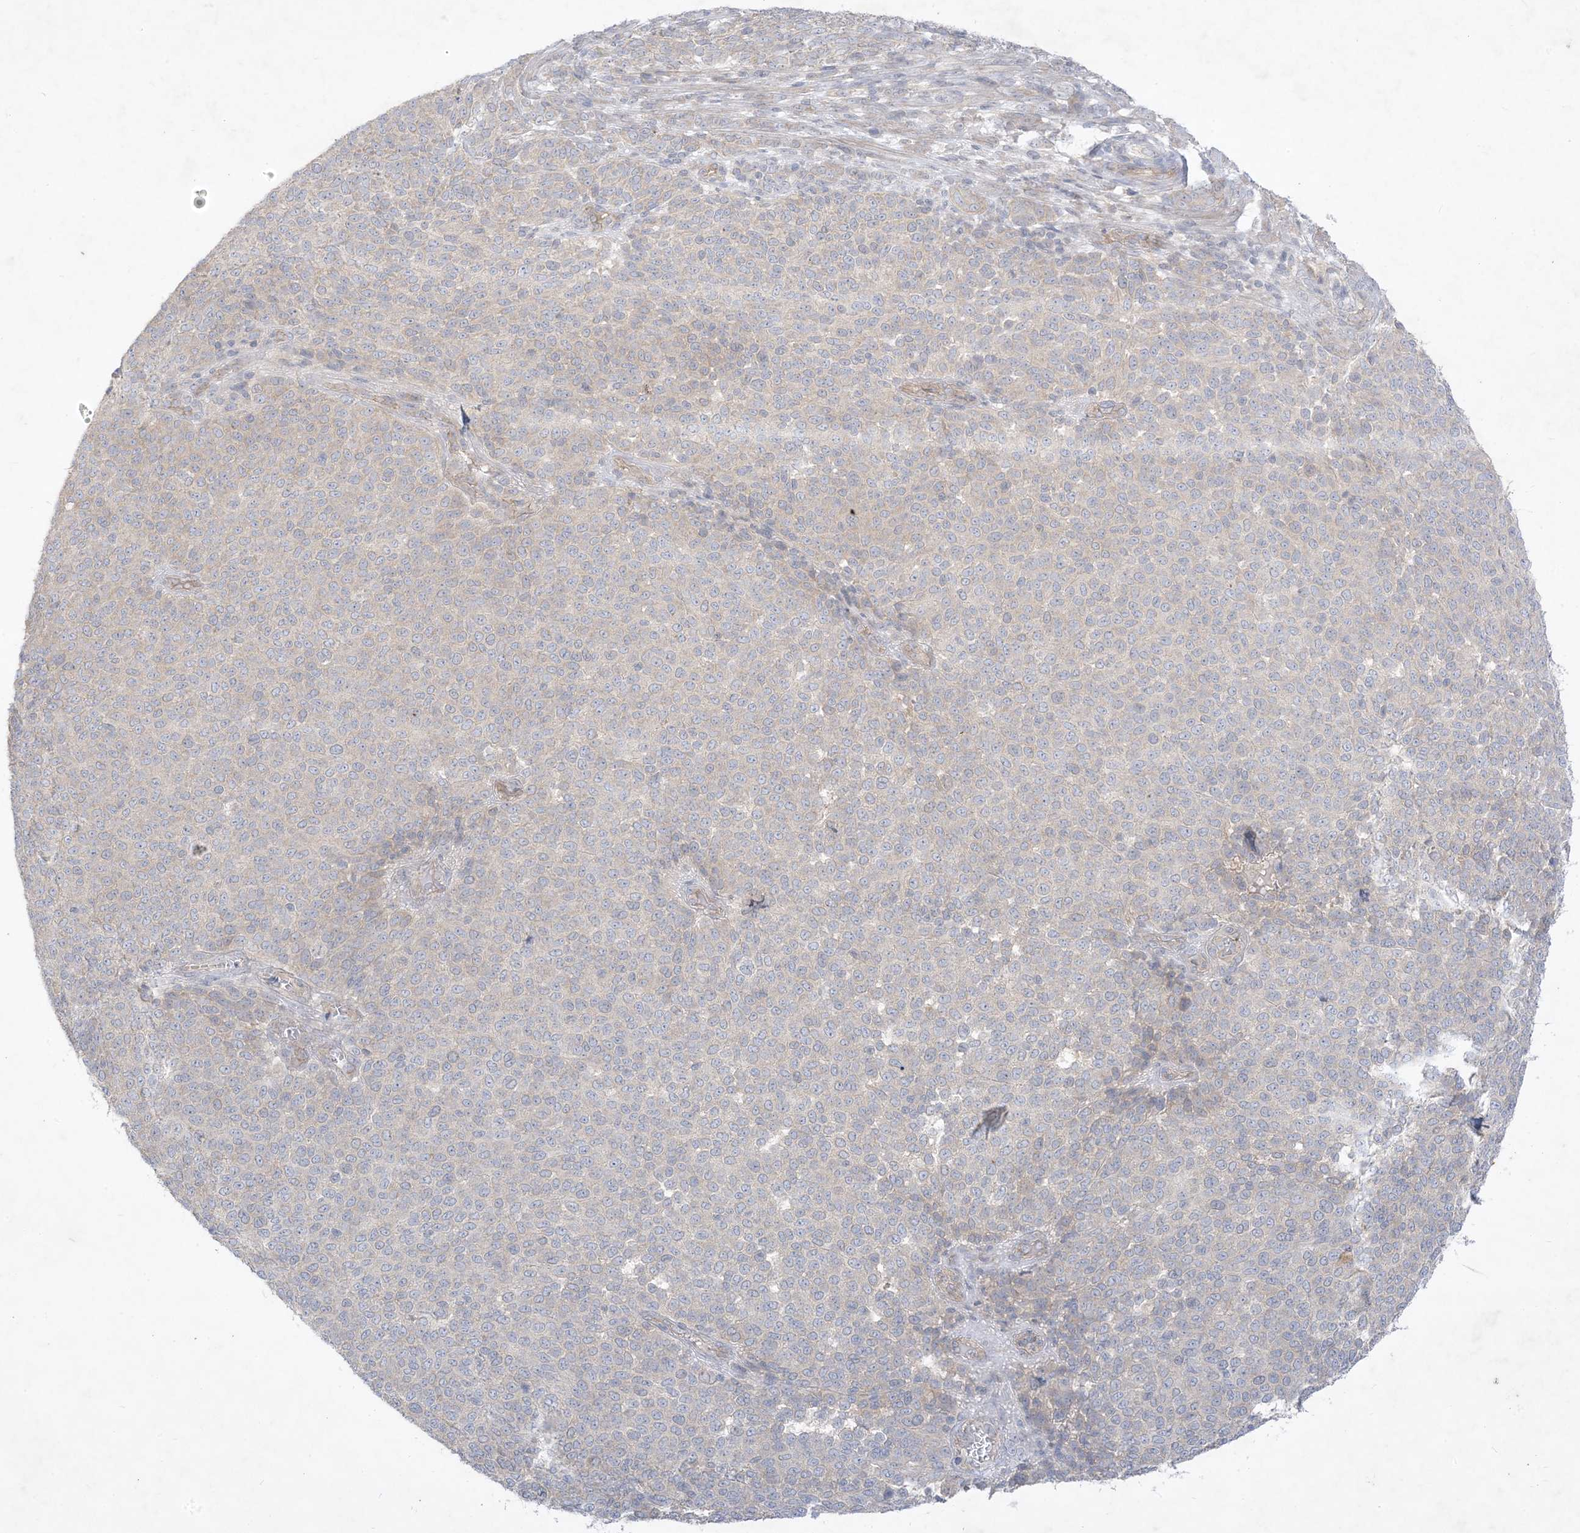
{"staining": {"intensity": "negative", "quantity": "none", "location": "none"}, "tissue": "melanoma", "cell_type": "Tumor cells", "image_type": "cancer", "snomed": [{"axis": "morphology", "description": "Malignant melanoma, NOS"}, {"axis": "topography", "description": "Skin"}], "caption": "An image of human melanoma is negative for staining in tumor cells. (Stains: DAB (3,3'-diaminobenzidine) immunohistochemistry (IHC) with hematoxylin counter stain, Microscopy: brightfield microscopy at high magnification).", "gene": "PLEKHA3", "patient": {"sex": "male", "age": 49}}